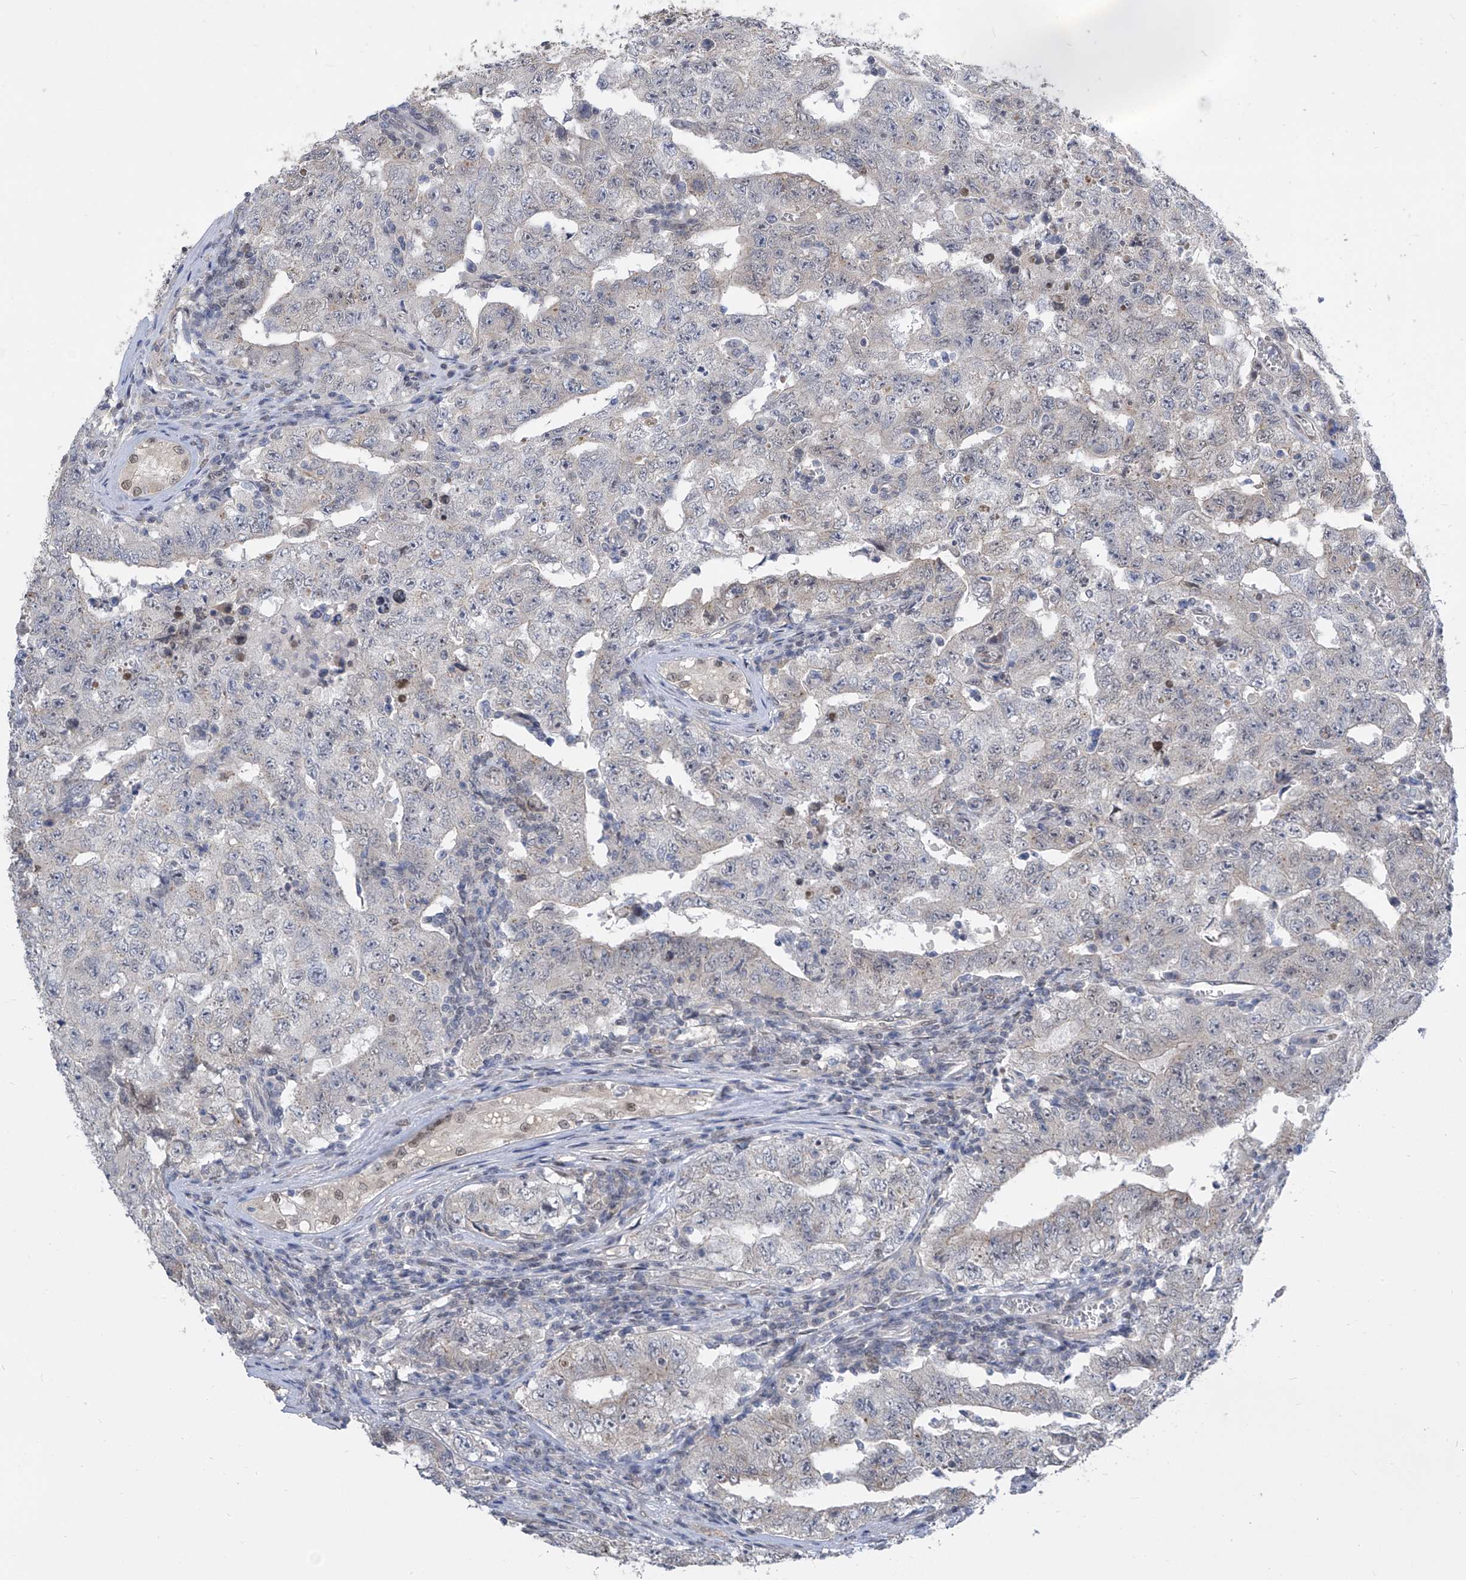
{"staining": {"intensity": "weak", "quantity": "<25%", "location": "cytoplasmic/membranous"}, "tissue": "testis cancer", "cell_type": "Tumor cells", "image_type": "cancer", "snomed": [{"axis": "morphology", "description": "Carcinoma, Embryonal, NOS"}, {"axis": "topography", "description": "Testis"}], "caption": "Protein analysis of testis cancer demonstrates no significant positivity in tumor cells.", "gene": "CETN2", "patient": {"sex": "male", "age": 26}}